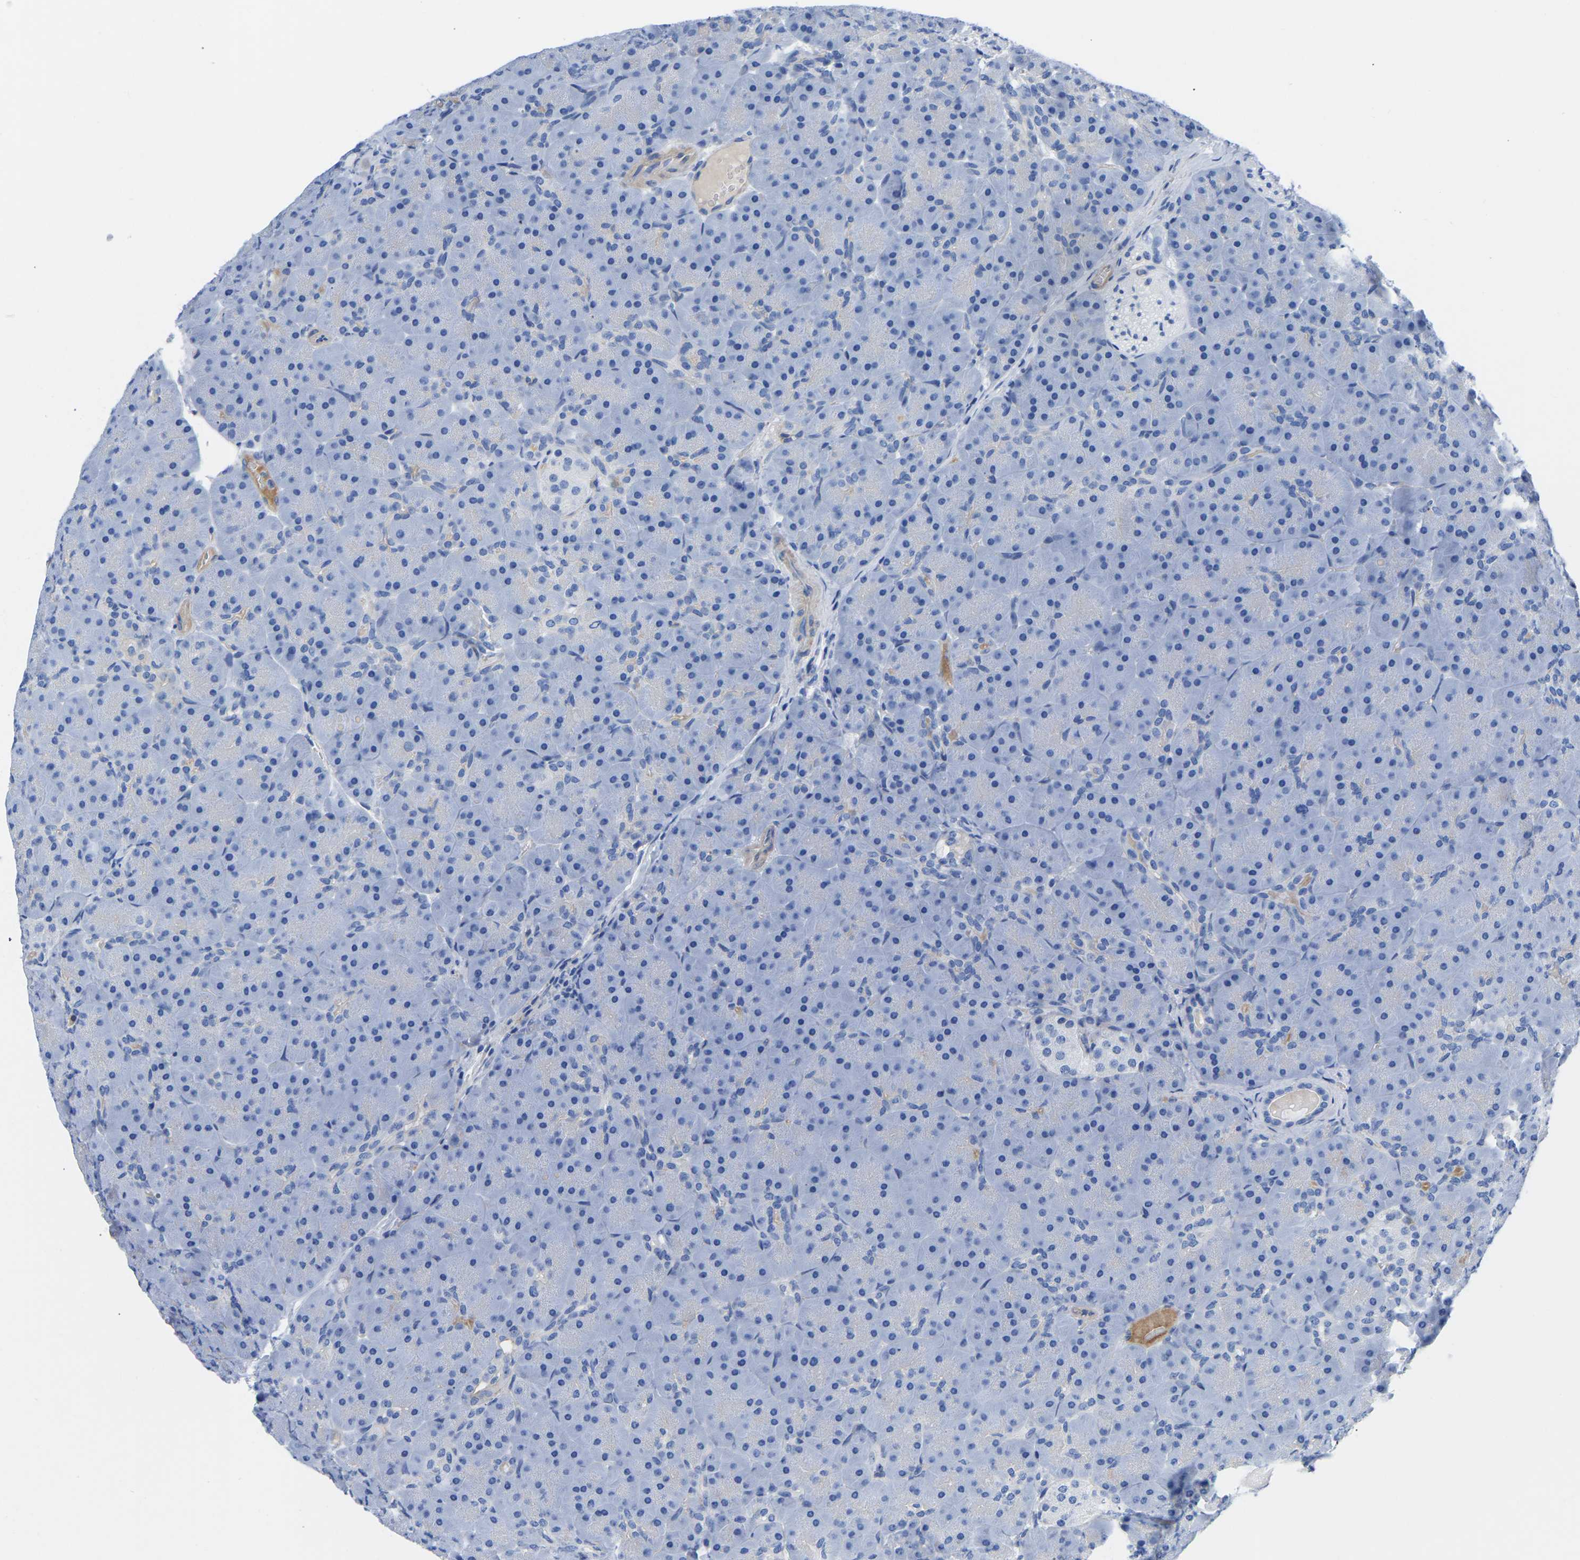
{"staining": {"intensity": "negative", "quantity": "none", "location": "none"}, "tissue": "pancreas", "cell_type": "Exocrine glandular cells", "image_type": "normal", "snomed": [{"axis": "morphology", "description": "Normal tissue, NOS"}, {"axis": "topography", "description": "Pancreas"}], "caption": "A high-resolution image shows immunohistochemistry staining of normal pancreas, which reveals no significant expression in exocrine glandular cells.", "gene": "UPK3A", "patient": {"sex": "male", "age": 66}}